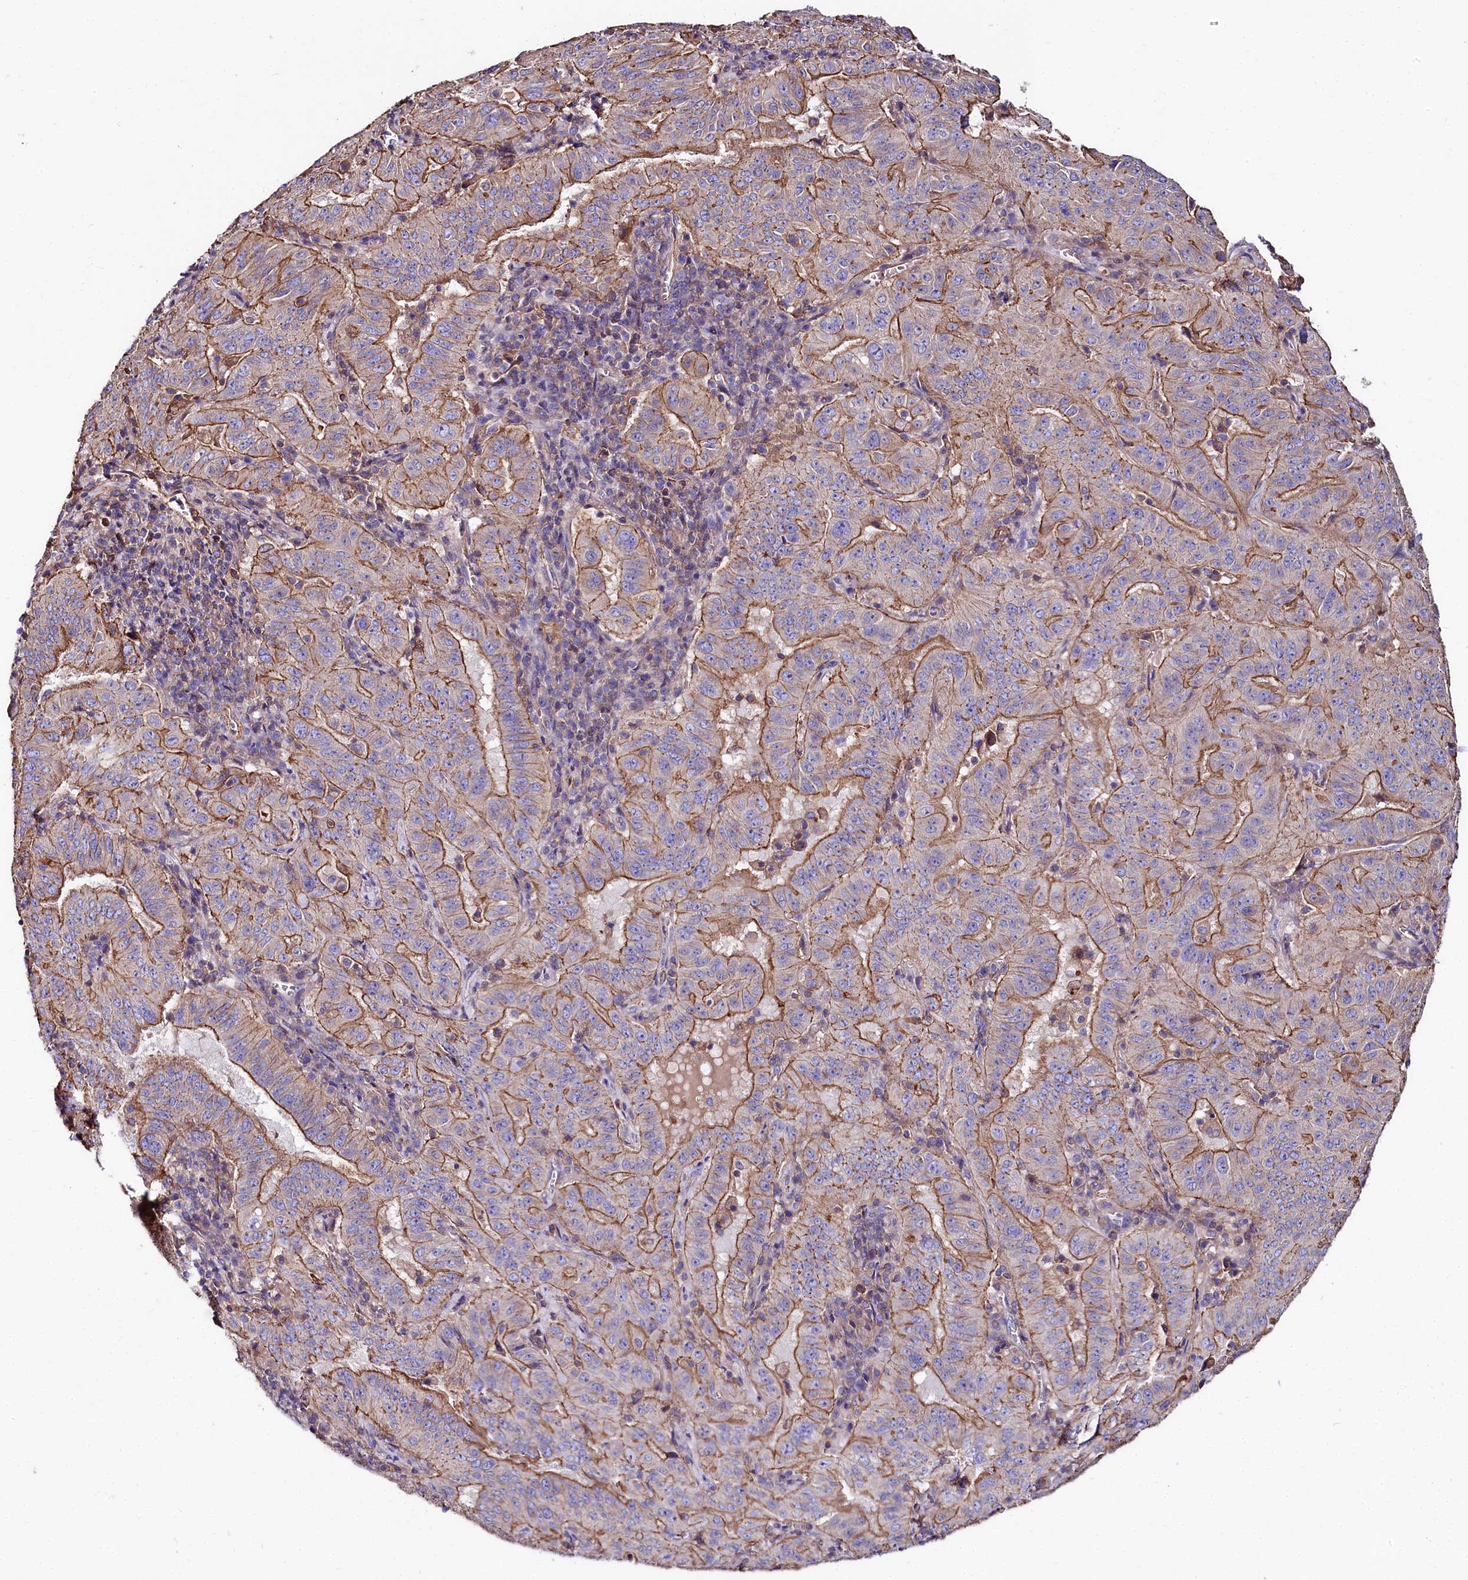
{"staining": {"intensity": "moderate", "quantity": ">75%", "location": "cytoplasmic/membranous"}, "tissue": "pancreatic cancer", "cell_type": "Tumor cells", "image_type": "cancer", "snomed": [{"axis": "morphology", "description": "Adenocarcinoma, NOS"}, {"axis": "topography", "description": "Pancreas"}], "caption": "The image displays a brown stain indicating the presence of a protein in the cytoplasmic/membranous of tumor cells in pancreatic adenocarcinoma.", "gene": "FCHSD2", "patient": {"sex": "male", "age": 63}}